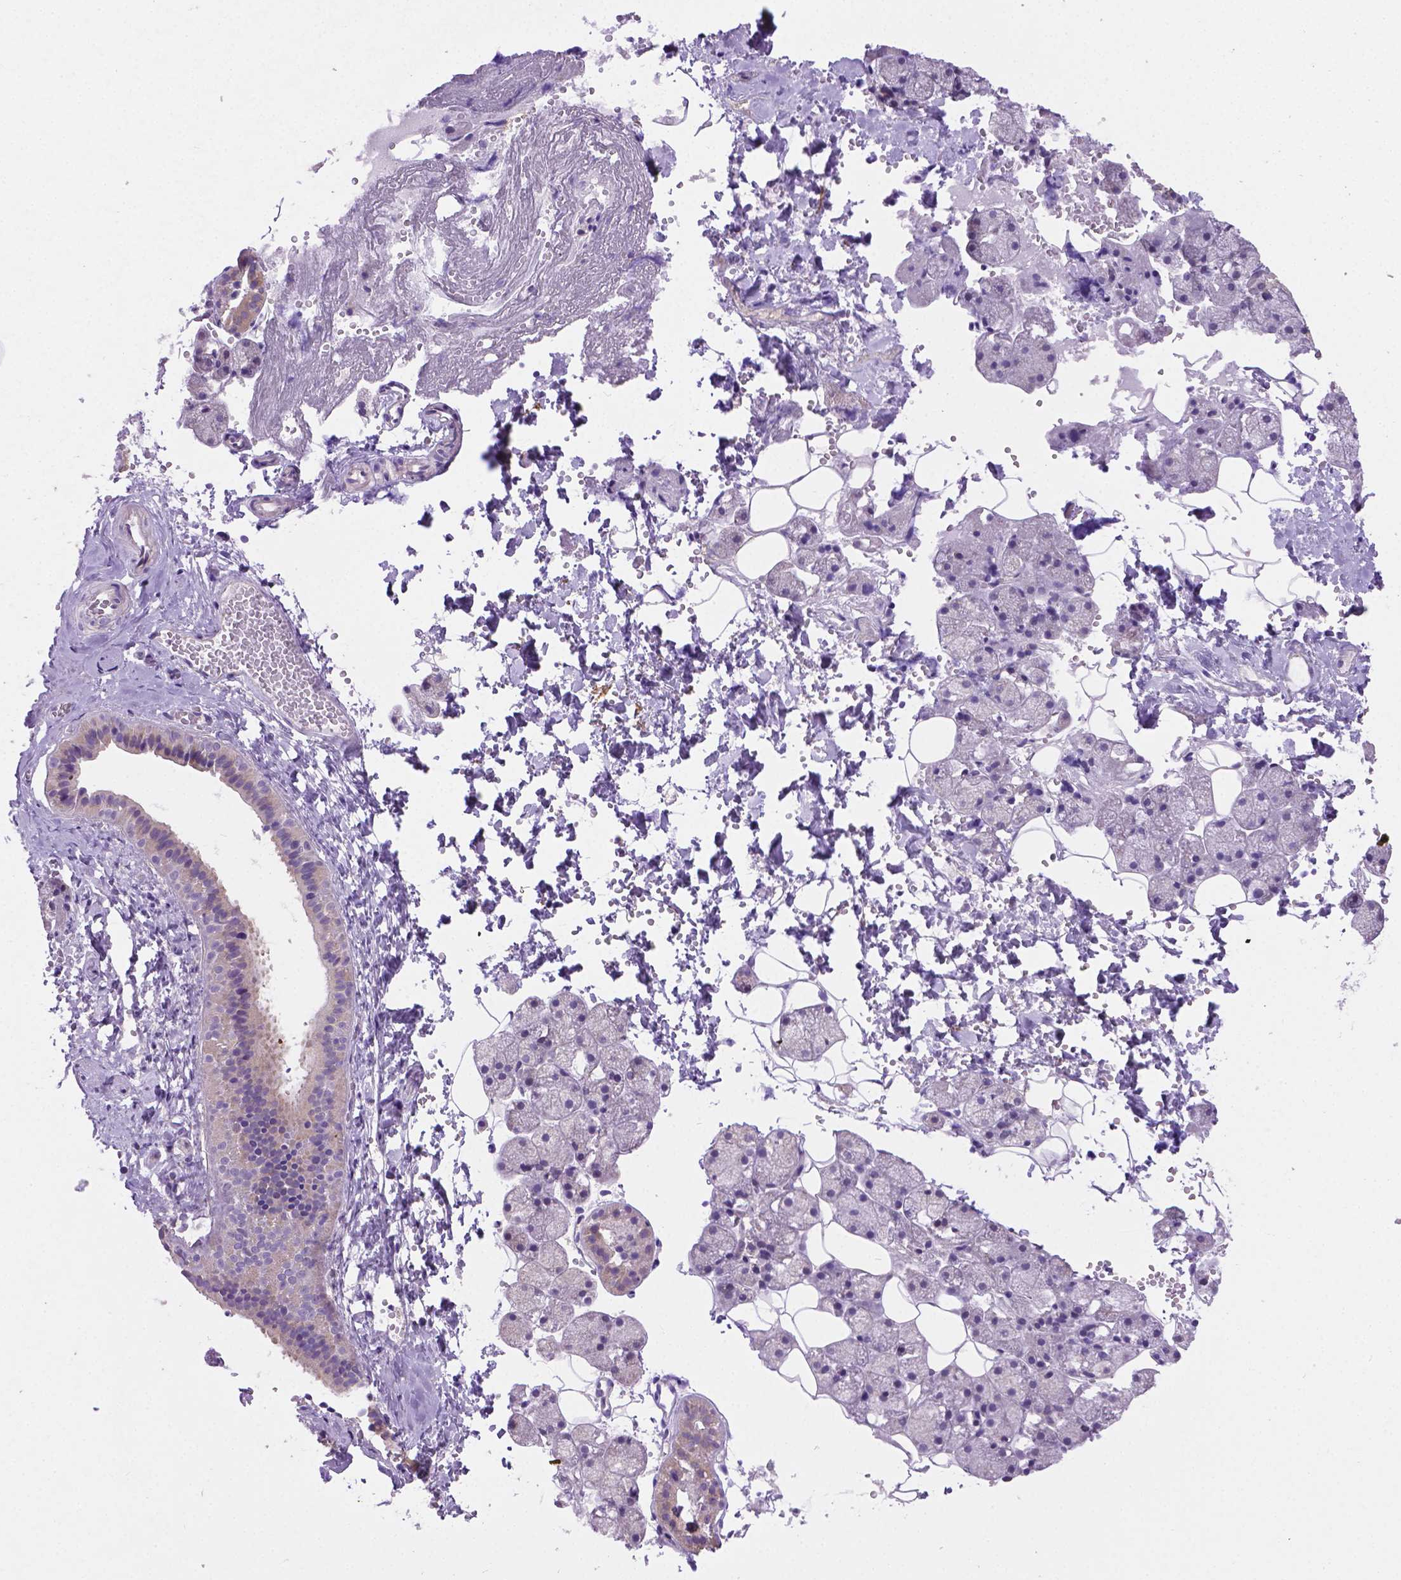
{"staining": {"intensity": "negative", "quantity": "none", "location": "none"}, "tissue": "salivary gland", "cell_type": "Glandular cells", "image_type": "normal", "snomed": [{"axis": "morphology", "description": "Normal tissue, NOS"}, {"axis": "topography", "description": "Salivary gland"}], "caption": "IHC micrograph of normal salivary gland: human salivary gland stained with DAB exhibits no significant protein staining in glandular cells.", "gene": "CSPG5", "patient": {"sex": "male", "age": 38}}